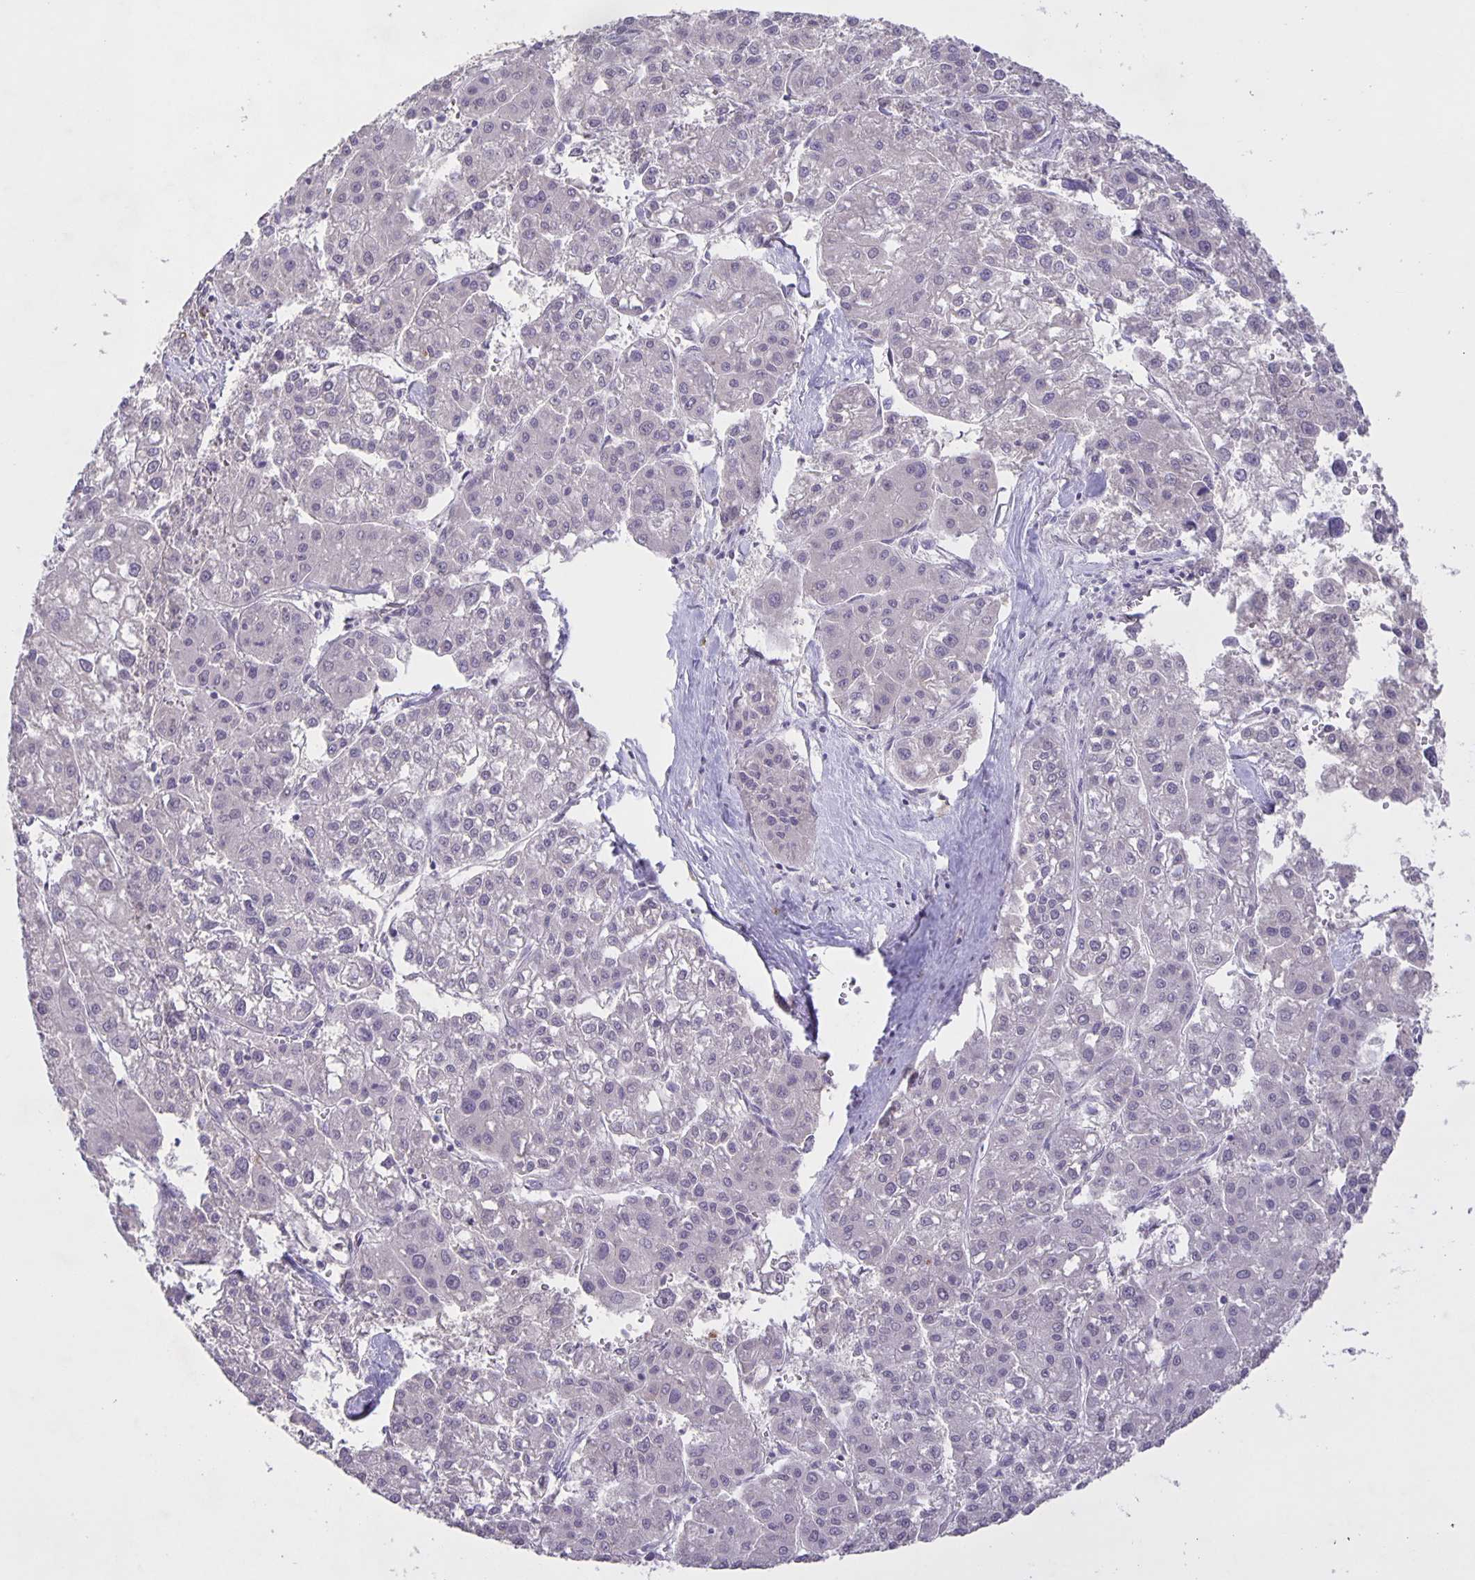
{"staining": {"intensity": "negative", "quantity": "none", "location": "none"}, "tissue": "liver cancer", "cell_type": "Tumor cells", "image_type": "cancer", "snomed": [{"axis": "morphology", "description": "Carcinoma, Hepatocellular, NOS"}, {"axis": "topography", "description": "Liver"}], "caption": "High magnification brightfield microscopy of liver cancer (hepatocellular carcinoma) stained with DAB (brown) and counterstained with hematoxylin (blue): tumor cells show no significant positivity.", "gene": "SRCIN1", "patient": {"sex": "male", "age": 73}}